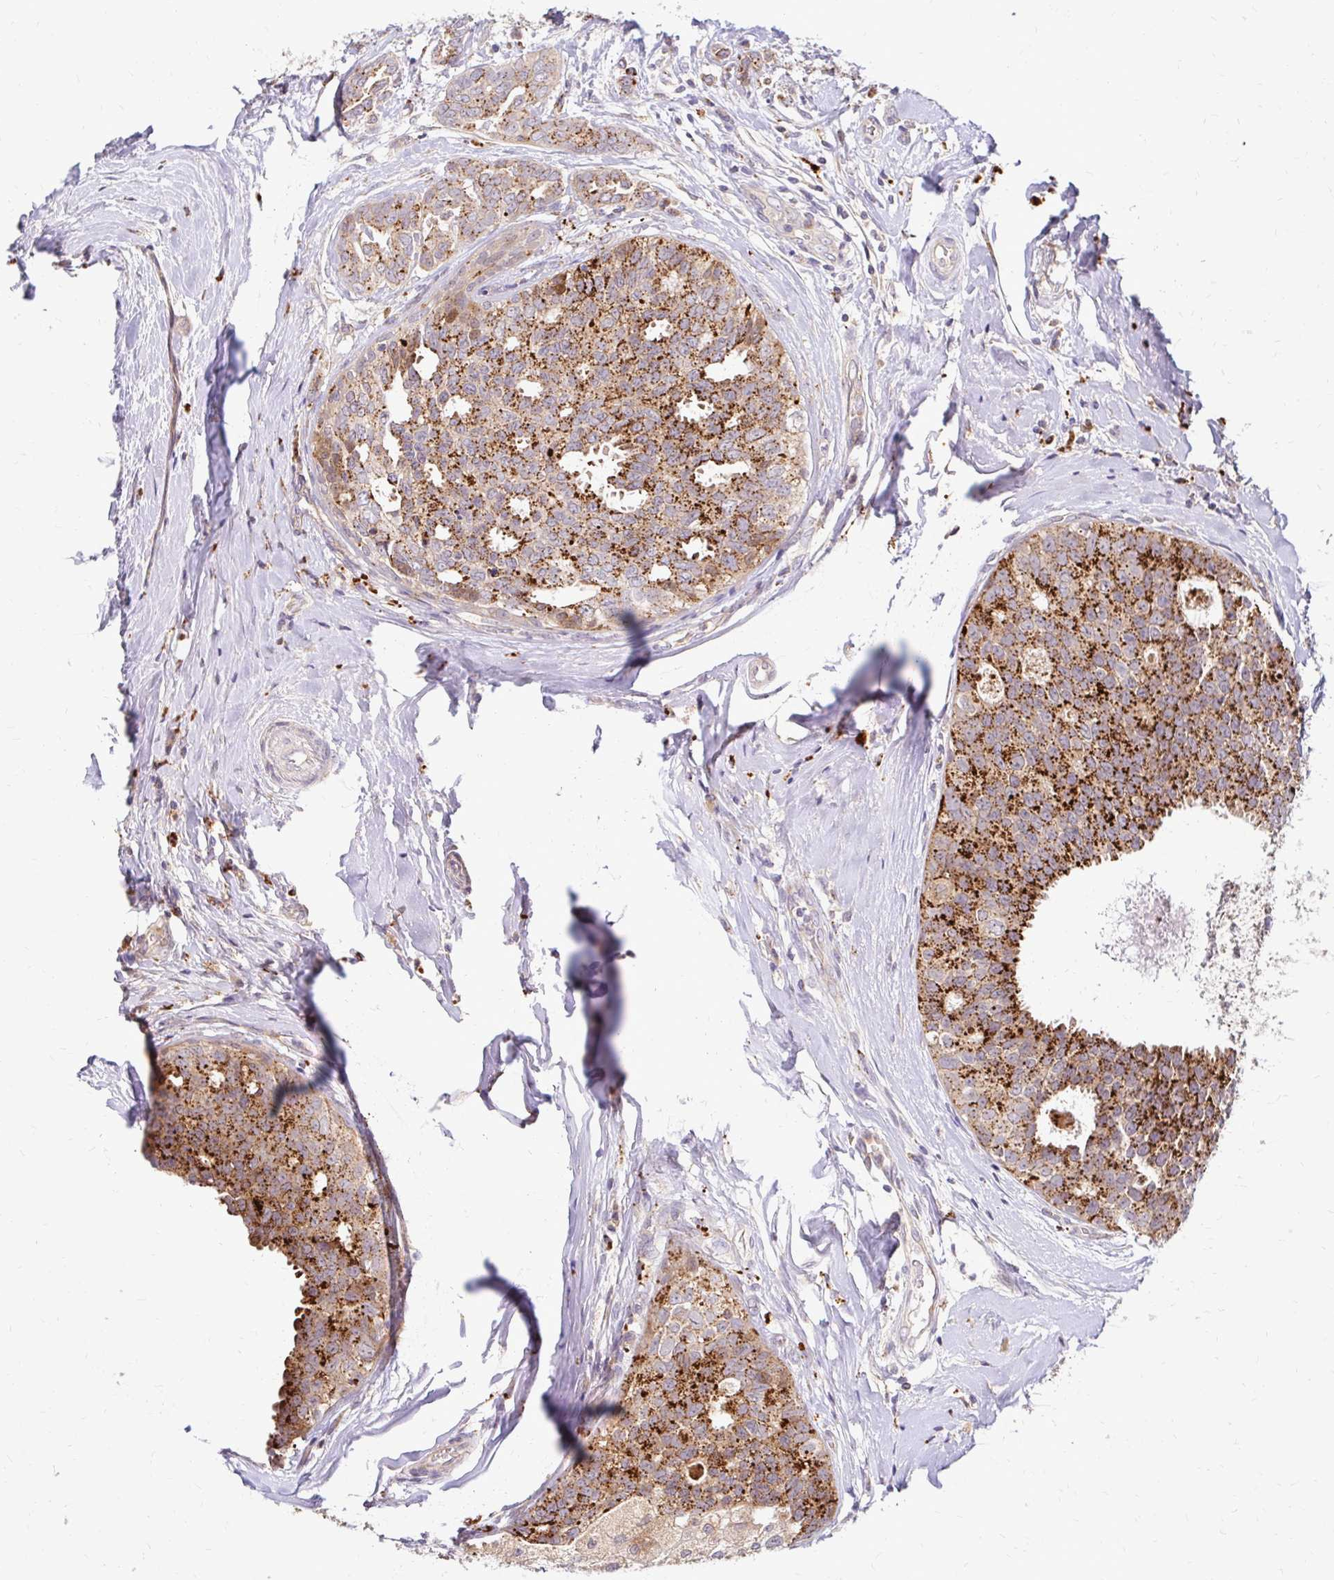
{"staining": {"intensity": "strong", "quantity": "25%-75%", "location": "cytoplasmic/membranous"}, "tissue": "breast cancer", "cell_type": "Tumor cells", "image_type": "cancer", "snomed": [{"axis": "morphology", "description": "Duct carcinoma"}, {"axis": "topography", "description": "Breast"}], "caption": "About 25%-75% of tumor cells in intraductal carcinoma (breast) display strong cytoplasmic/membranous protein expression as visualized by brown immunohistochemical staining.", "gene": "IDUA", "patient": {"sex": "female", "age": 45}}